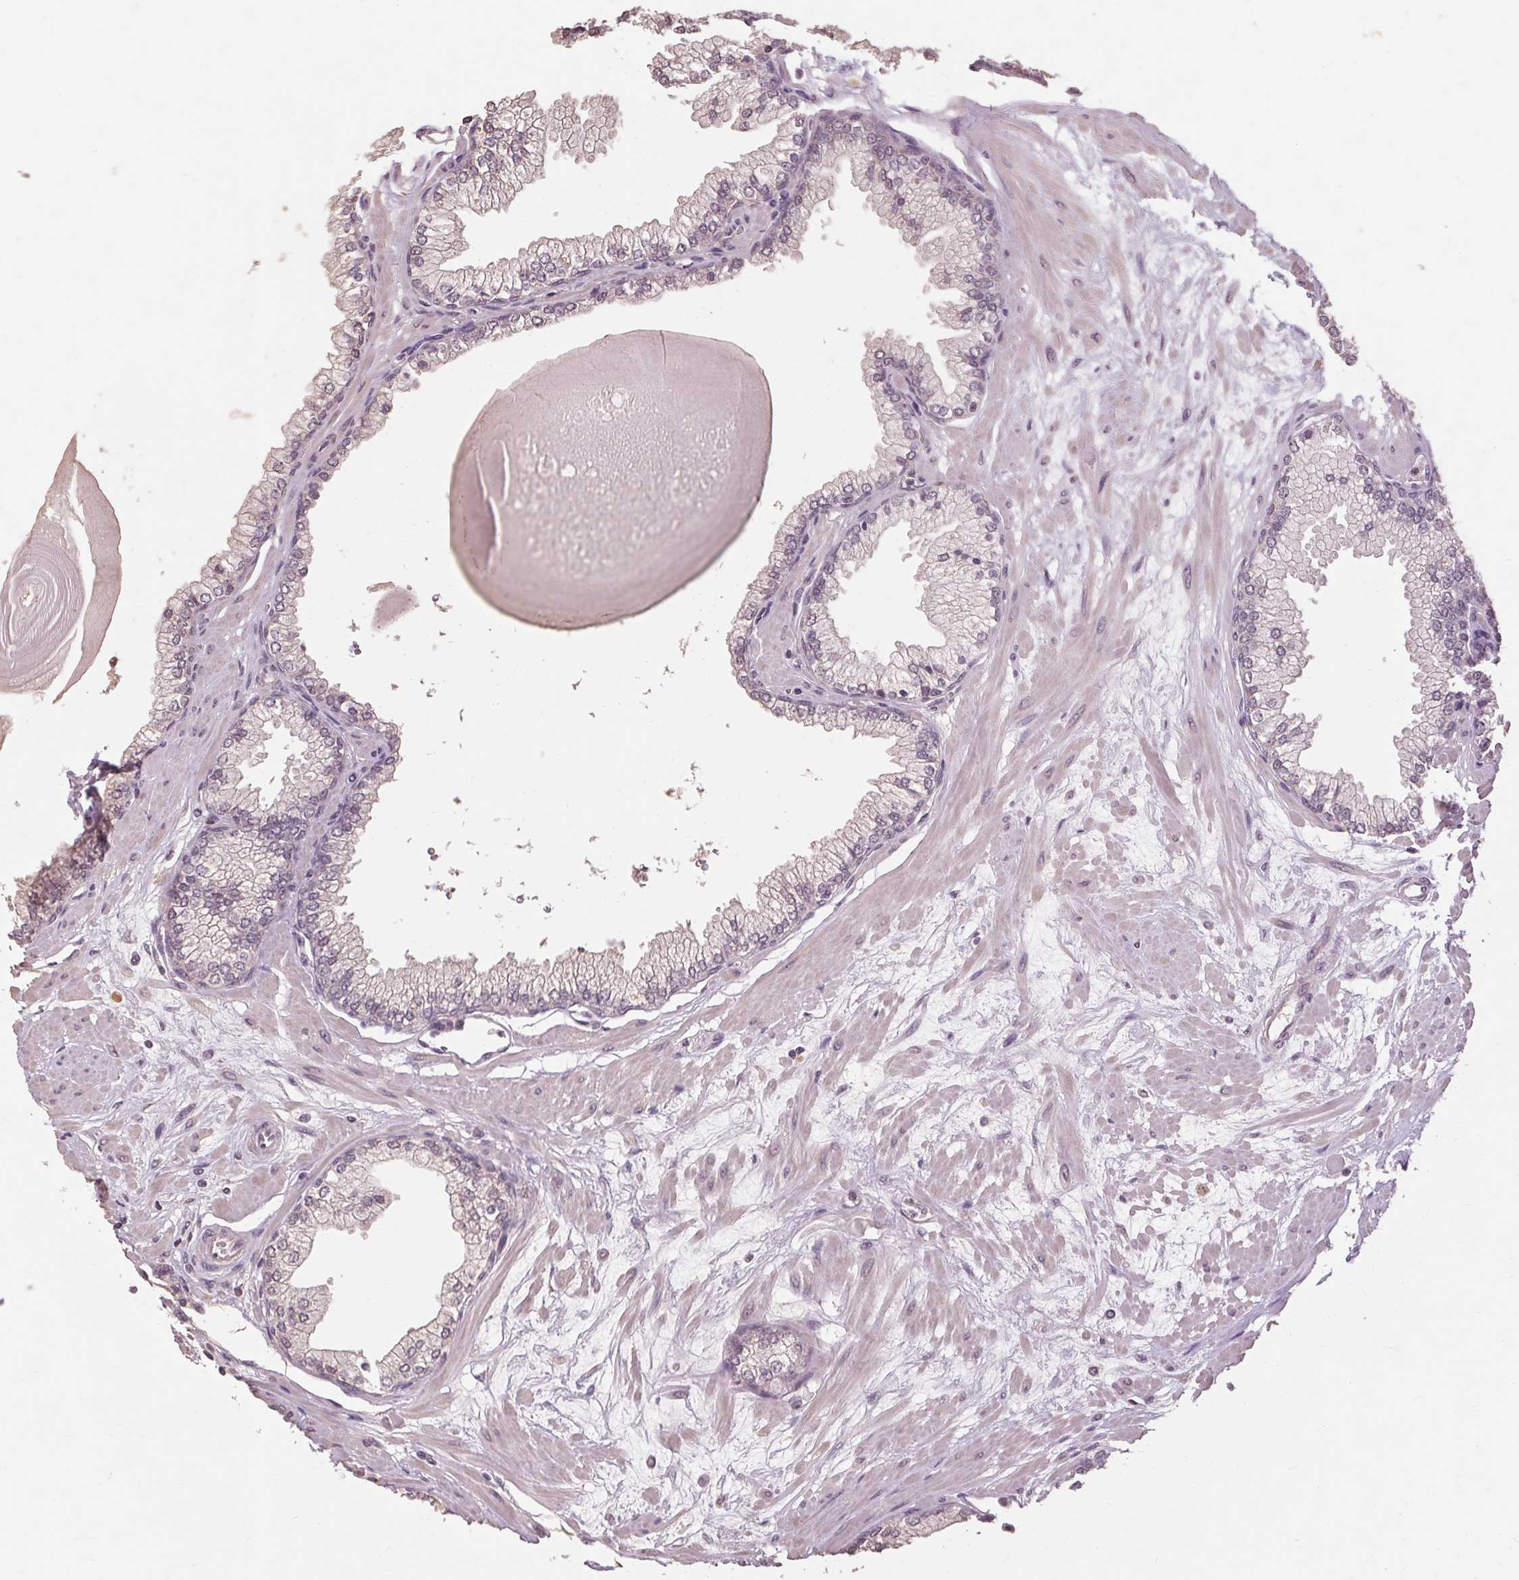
{"staining": {"intensity": "weak", "quantity": "<25%", "location": "cytoplasmic/membranous"}, "tissue": "prostate", "cell_type": "Glandular cells", "image_type": "normal", "snomed": [{"axis": "morphology", "description": "Normal tissue, NOS"}, {"axis": "topography", "description": "Prostate"}, {"axis": "topography", "description": "Peripheral nerve tissue"}], "caption": "Immunohistochemistry image of normal prostate: human prostate stained with DAB displays no significant protein positivity in glandular cells.", "gene": "POMC", "patient": {"sex": "male", "age": 61}}